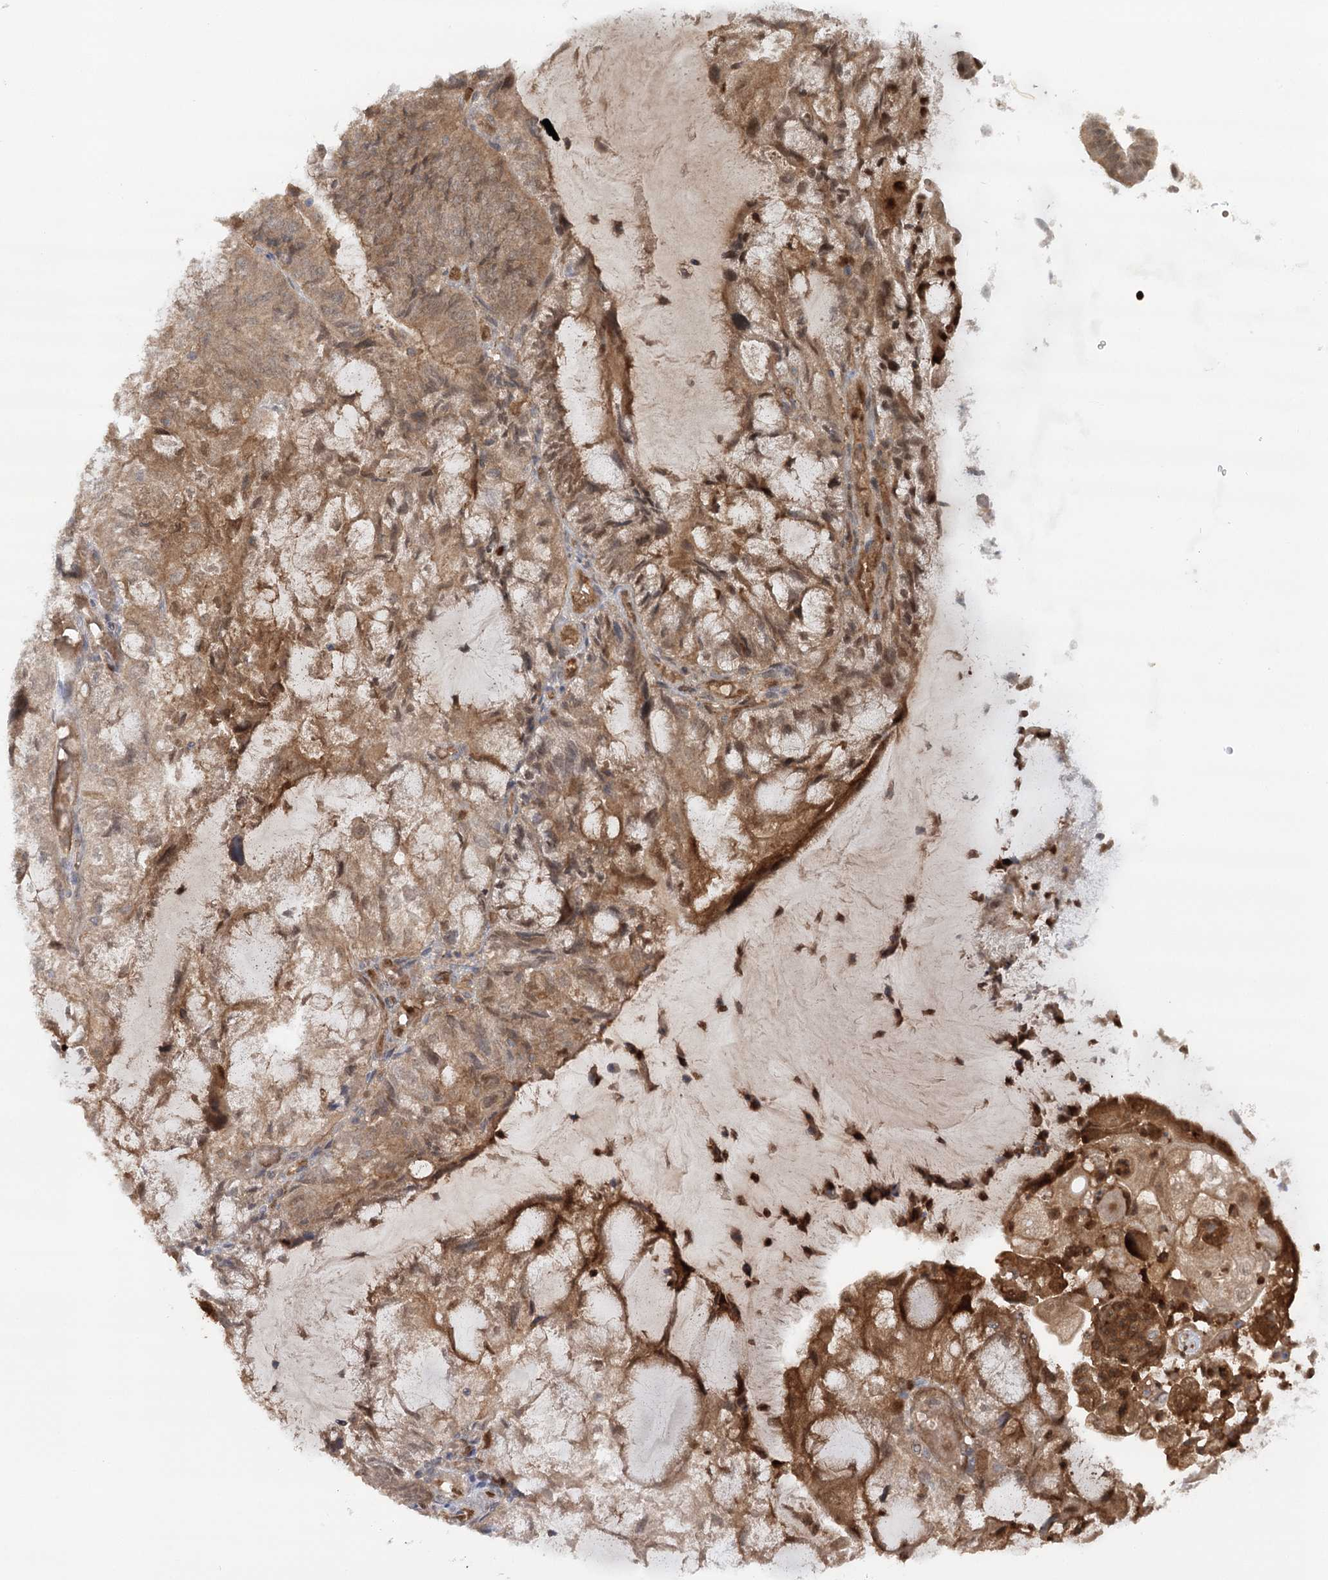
{"staining": {"intensity": "moderate", "quantity": ">75%", "location": "cytoplasmic/membranous,nuclear"}, "tissue": "endometrial cancer", "cell_type": "Tumor cells", "image_type": "cancer", "snomed": [{"axis": "morphology", "description": "Adenocarcinoma, NOS"}, {"axis": "topography", "description": "Endometrium"}], "caption": "Brown immunohistochemical staining in human adenocarcinoma (endometrial) reveals moderate cytoplasmic/membranous and nuclear staining in about >75% of tumor cells.", "gene": "GBE1", "patient": {"sex": "female", "age": 81}}